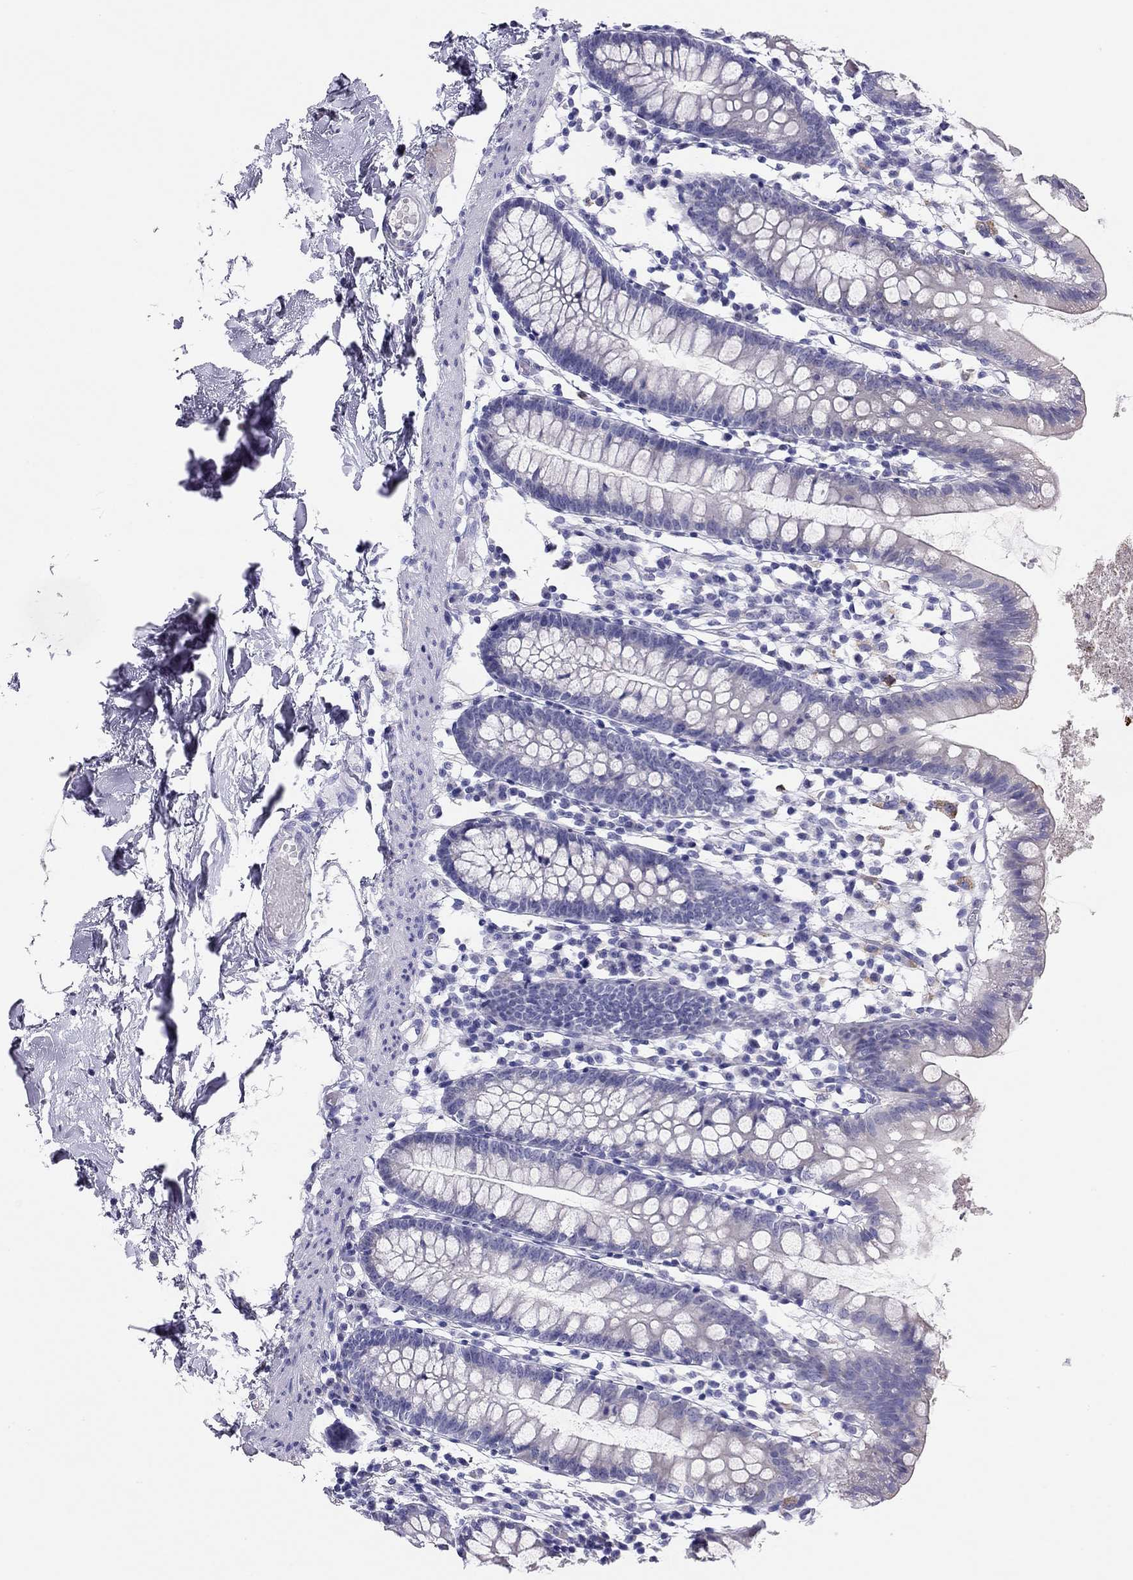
{"staining": {"intensity": "negative", "quantity": "none", "location": "none"}, "tissue": "small intestine", "cell_type": "Glandular cells", "image_type": "normal", "snomed": [{"axis": "morphology", "description": "Normal tissue, NOS"}, {"axis": "topography", "description": "Small intestine"}], "caption": "High power microscopy micrograph of an IHC micrograph of unremarkable small intestine, revealing no significant expression in glandular cells.", "gene": "LRIT2", "patient": {"sex": "female", "age": 90}}